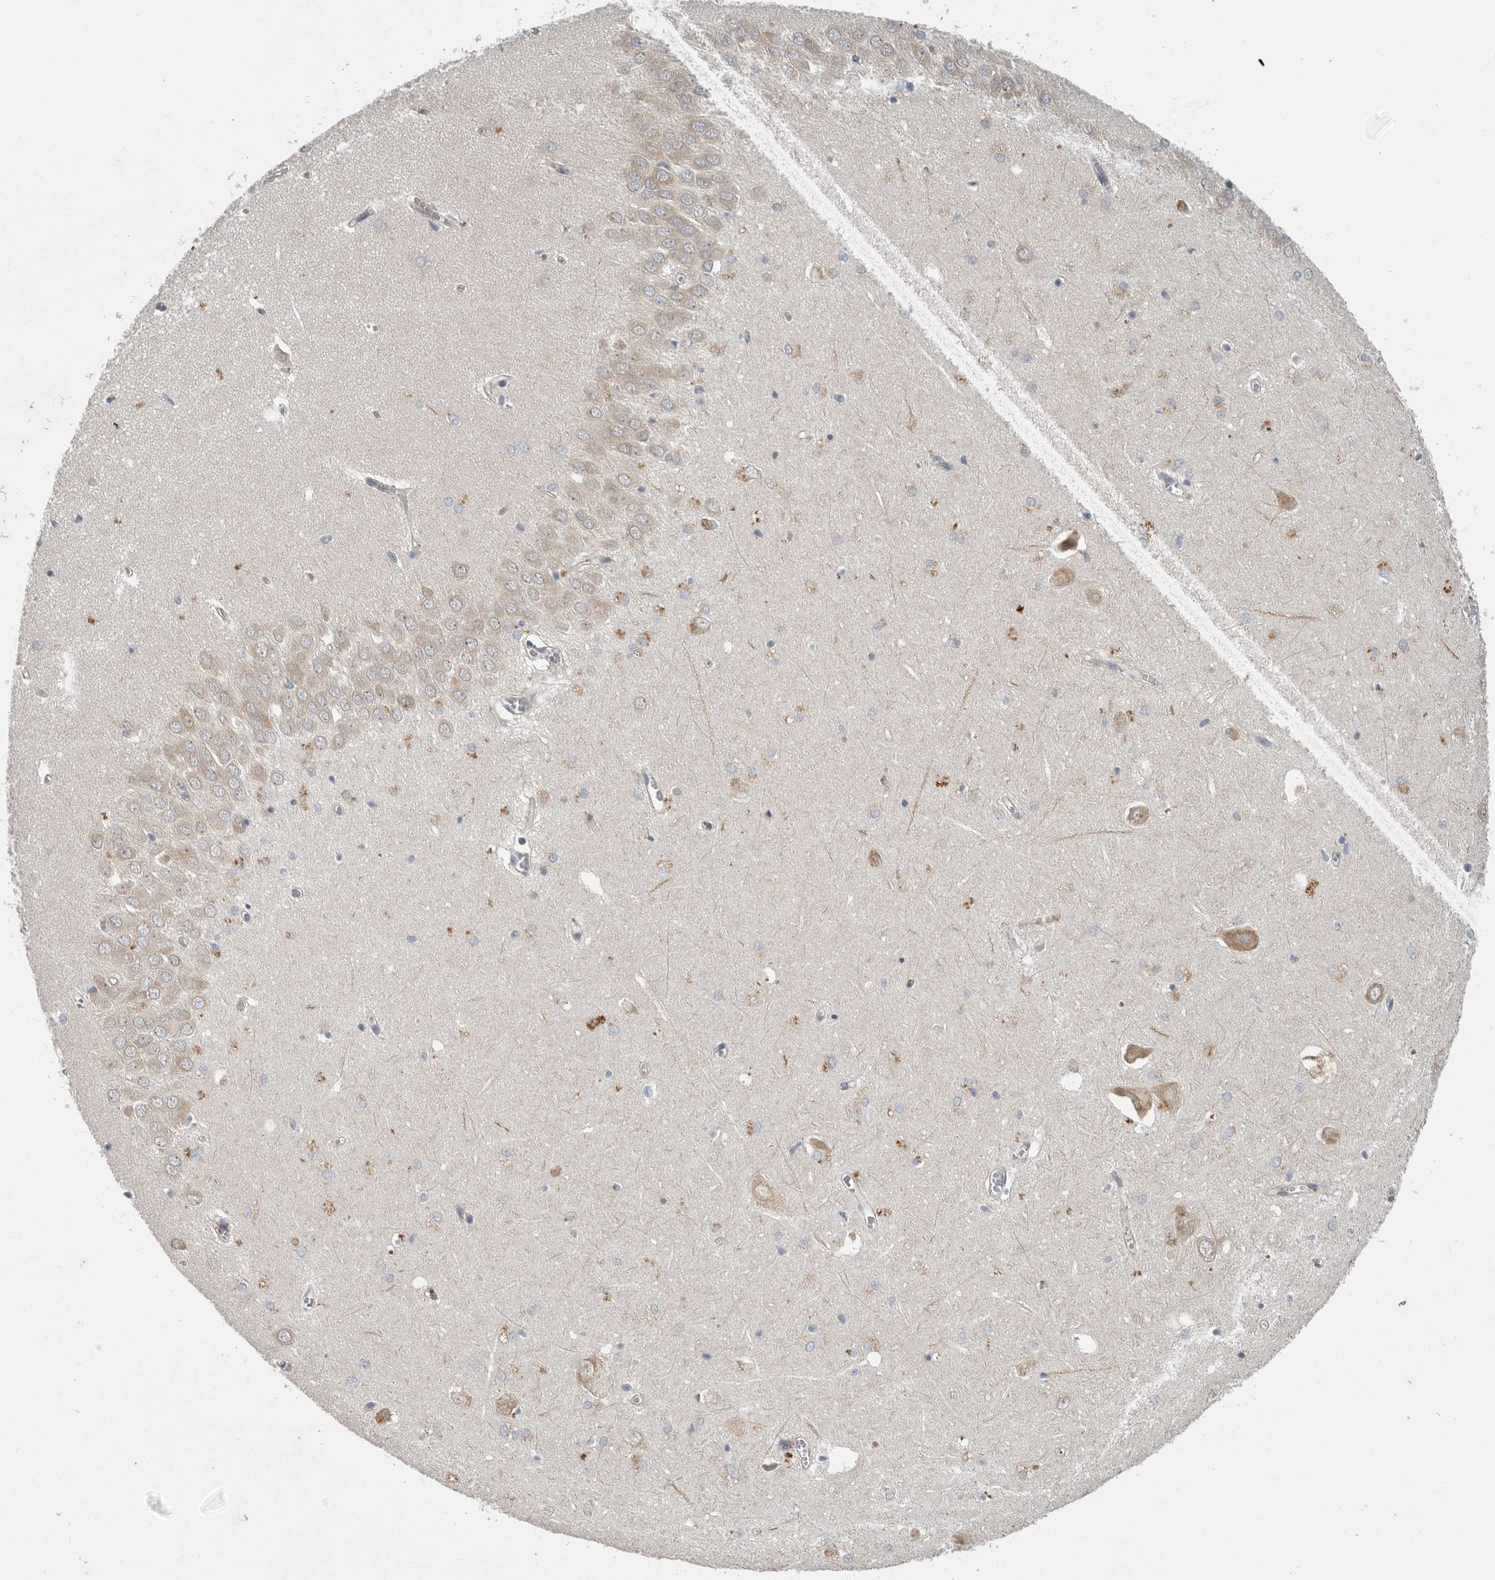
{"staining": {"intensity": "negative", "quantity": "none", "location": "none"}, "tissue": "hippocampus", "cell_type": "Glial cells", "image_type": "normal", "snomed": [{"axis": "morphology", "description": "Normal tissue, NOS"}, {"axis": "topography", "description": "Hippocampus"}], "caption": "Glial cells show no significant protein positivity in benign hippocampus.", "gene": "OSBPL9", "patient": {"sex": "male", "age": 70}}